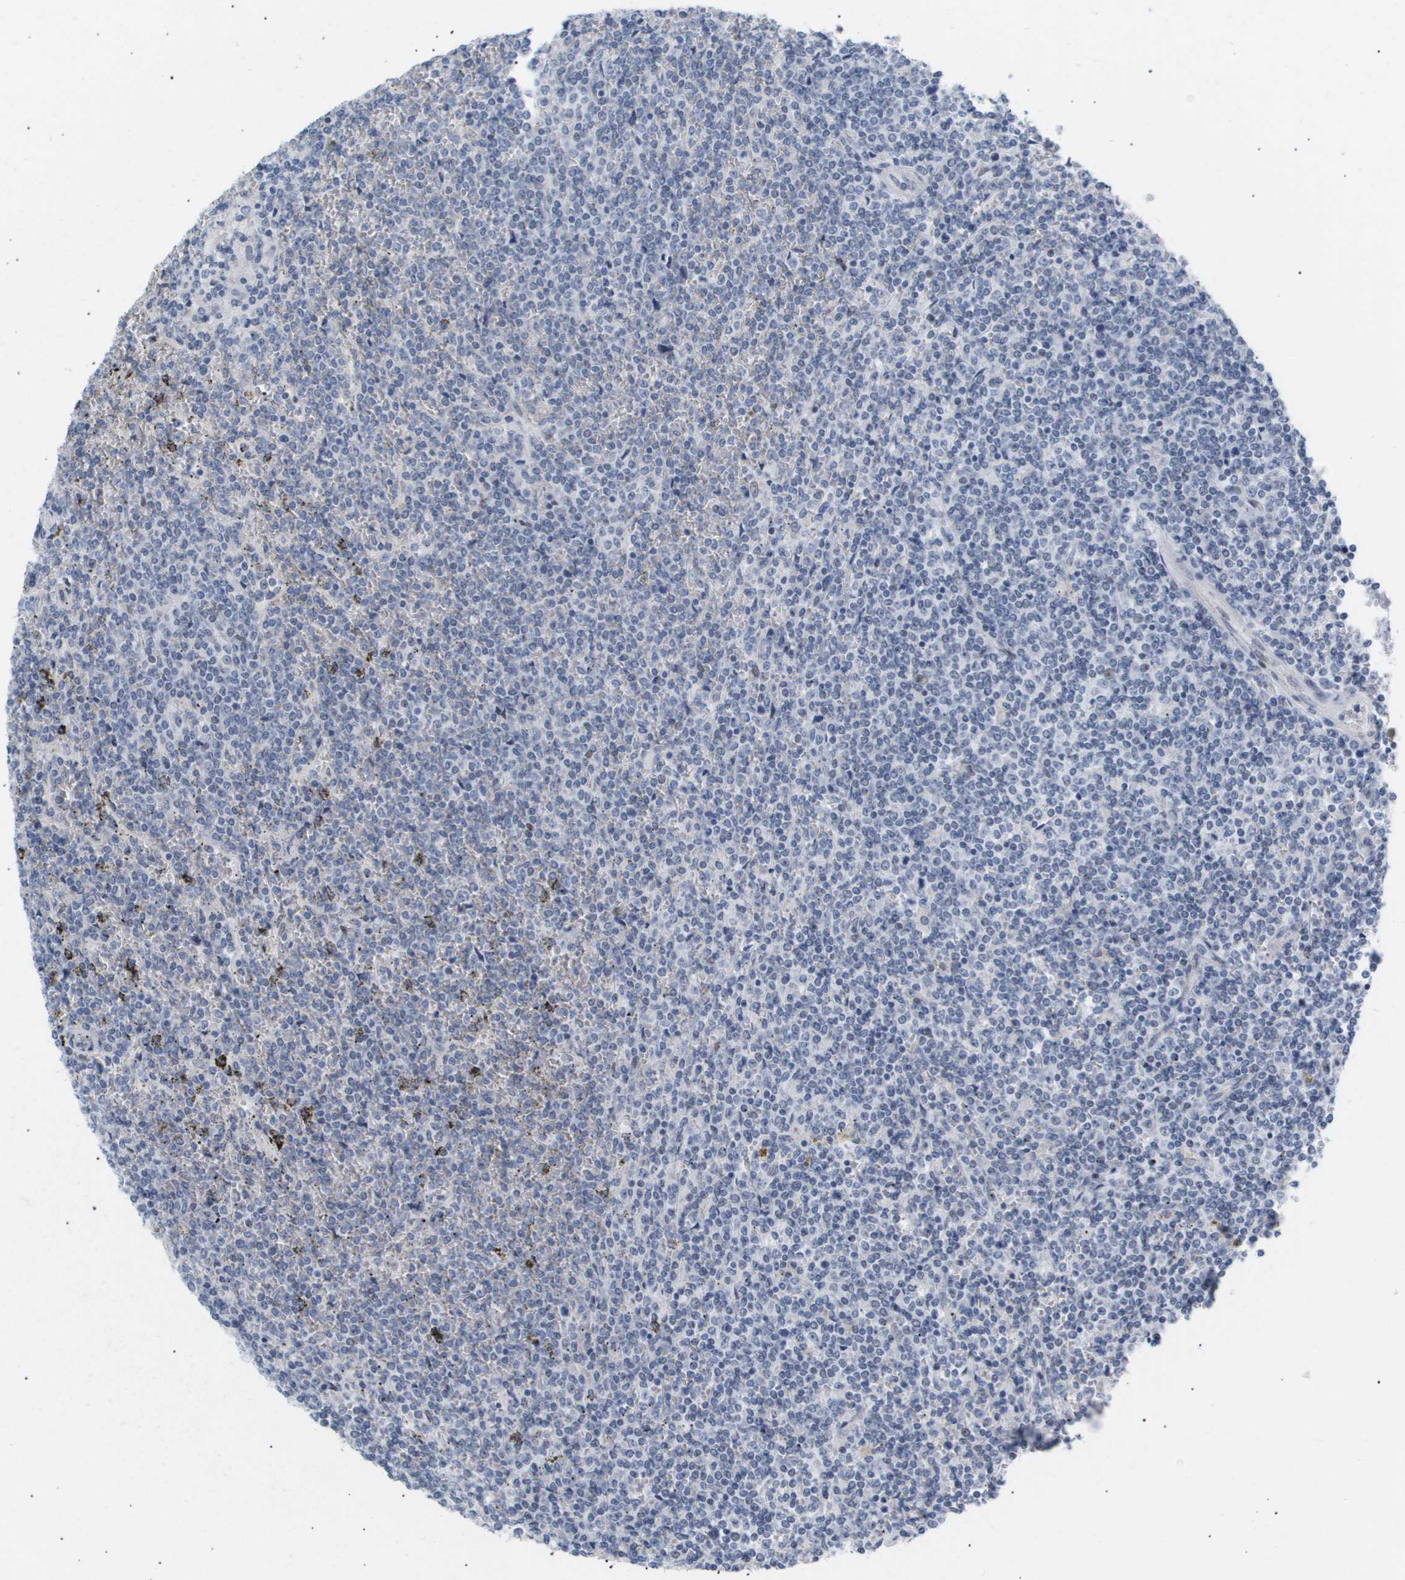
{"staining": {"intensity": "negative", "quantity": "none", "location": "none"}, "tissue": "lymphoma", "cell_type": "Tumor cells", "image_type": "cancer", "snomed": [{"axis": "morphology", "description": "Malignant lymphoma, non-Hodgkin's type, Low grade"}, {"axis": "topography", "description": "Spleen"}], "caption": "This is a histopathology image of immunohistochemistry (IHC) staining of lymphoma, which shows no staining in tumor cells.", "gene": "PPARD", "patient": {"sex": "female", "age": 19}}